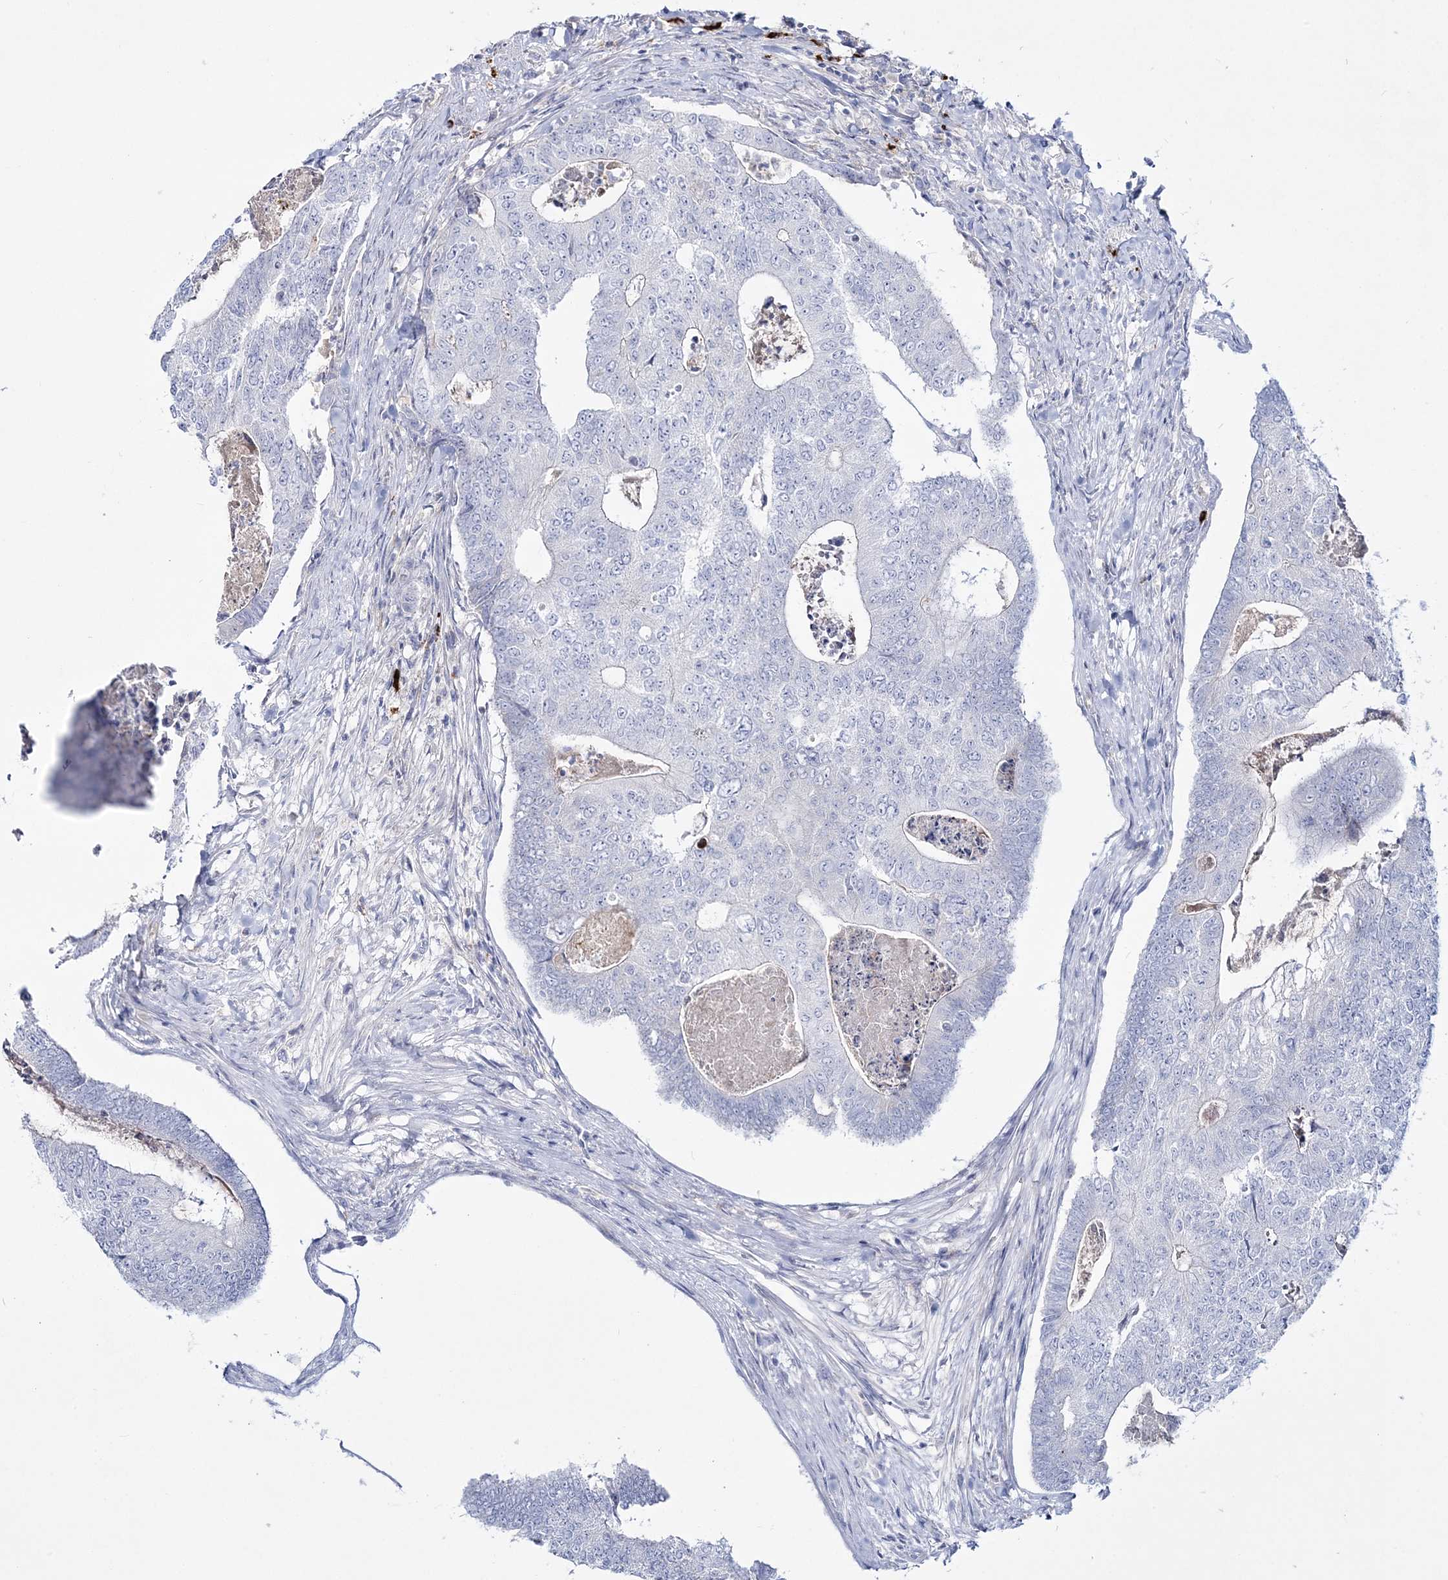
{"staining": {"intensity": "negative", "quantity": "none", "location": "none"}, "tissue": "colorectal cancer", "cell_type": "Tumor cells", "image_type": "cancer", "snomed": [{"axis": "morphology", "description": "Adenocarcinoma, NOS"}, {"axis": "topography", "description": "Colon"}], "caption": "High power microscopy image of an immunohistochemistry (IHC) micrograph of adenocarcinoma (colorectal), revealing no significant expression in tumor cells. (Stains: DAB immunohistochemistry (IHC) with hematoxylin counter stain, Microscopy: brightfield microscopy at high magnification).", "gene": "WDSUB1", "patient": {"sex": "female", "age": 67}}